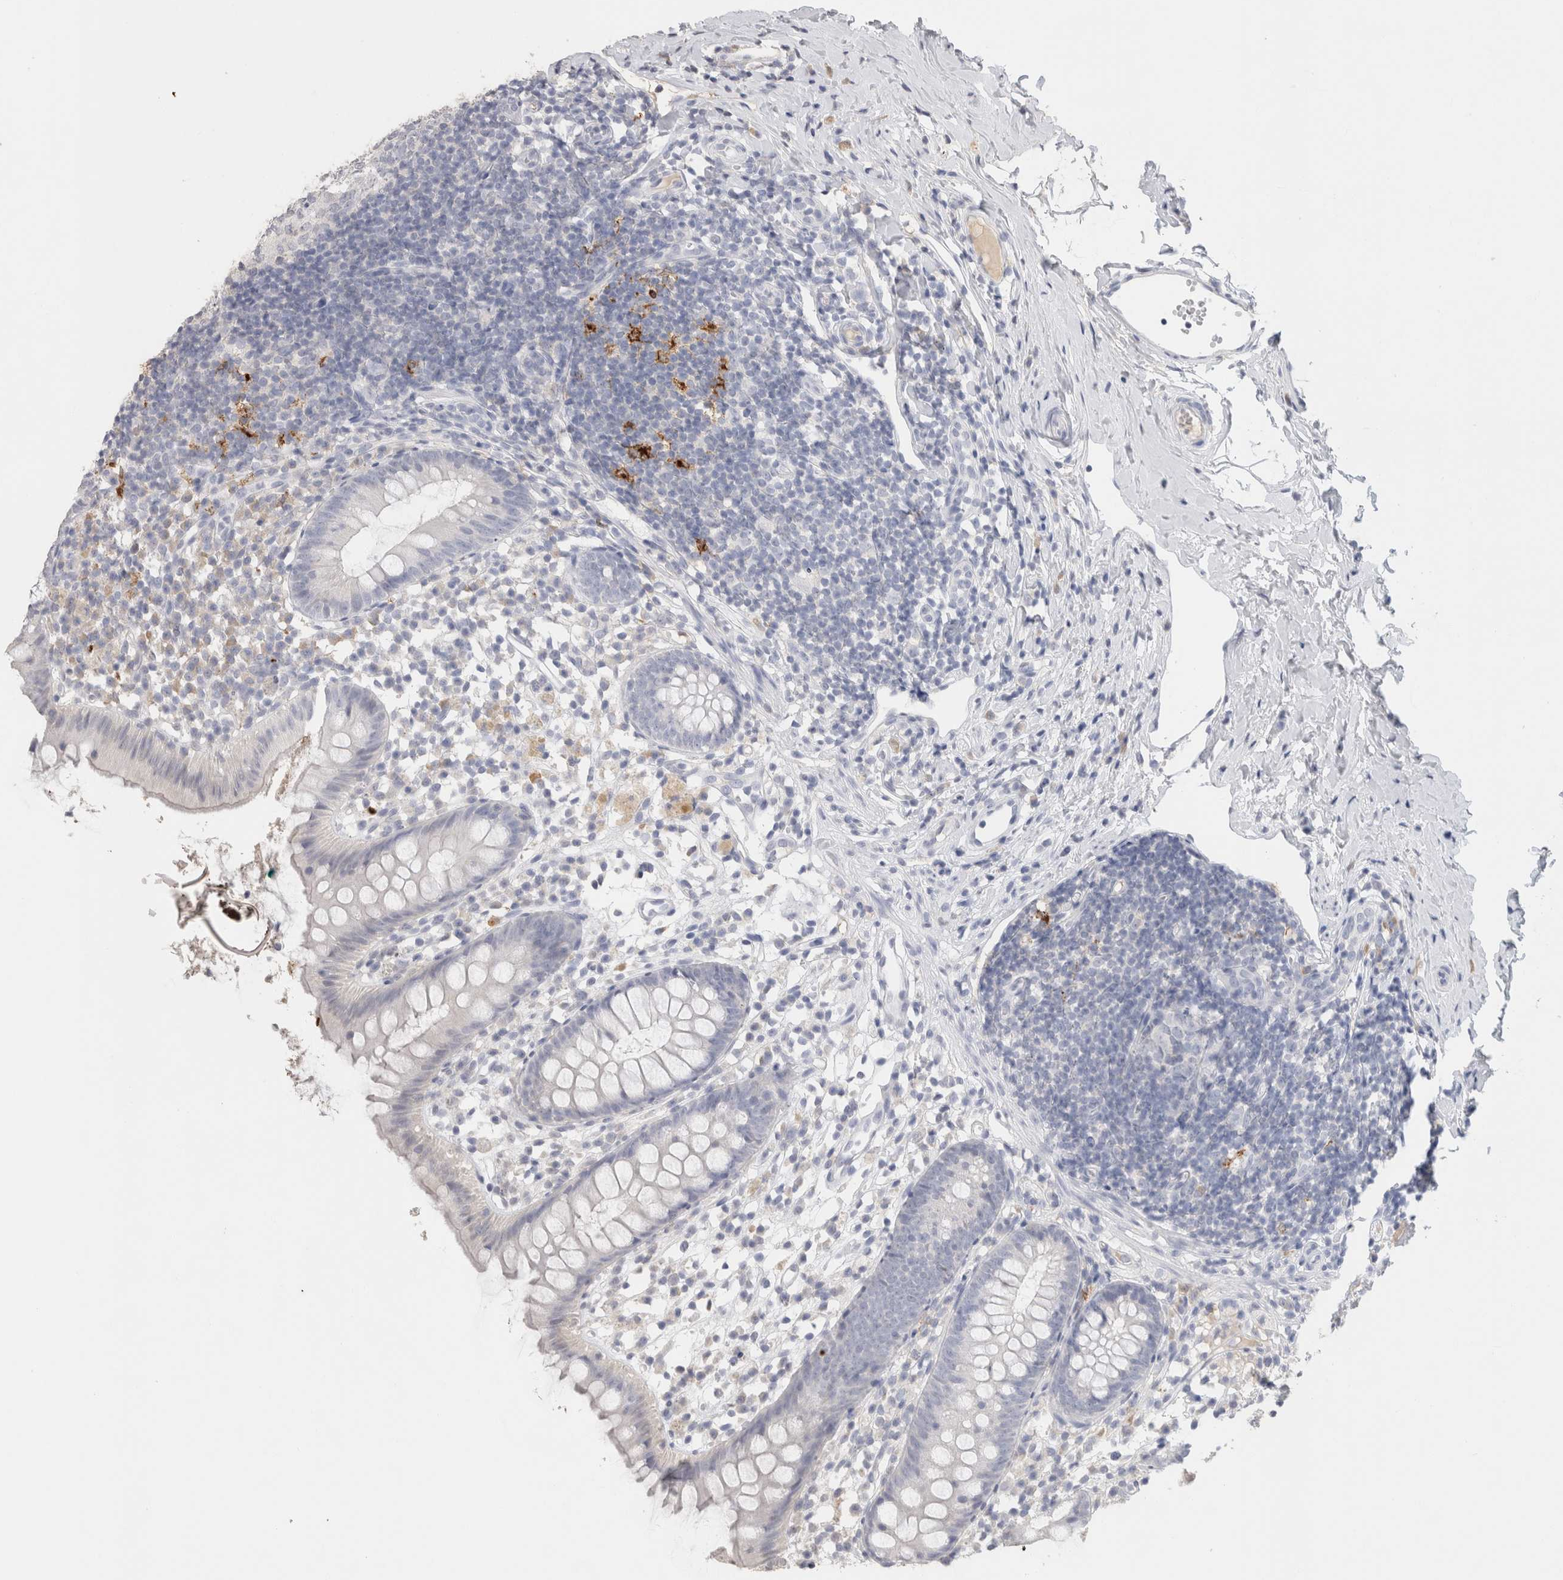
{"staining": {"intensity": "negative", "quantity": "none", "location": "none"}, "tissue": "appendix", "cell_type": "Glandular cells", "image_type": "normal", "snomed": [{"axis": "morphology", "description": "Normal tissue, NOS"}, {"axis": "topography", "description": "Appendix"}], "caption": "A photomicrograph of human appendix is negative for staining in glandular cells.", "gene": "LAMP3", "patient": {"sex": "female", "age": 20}}